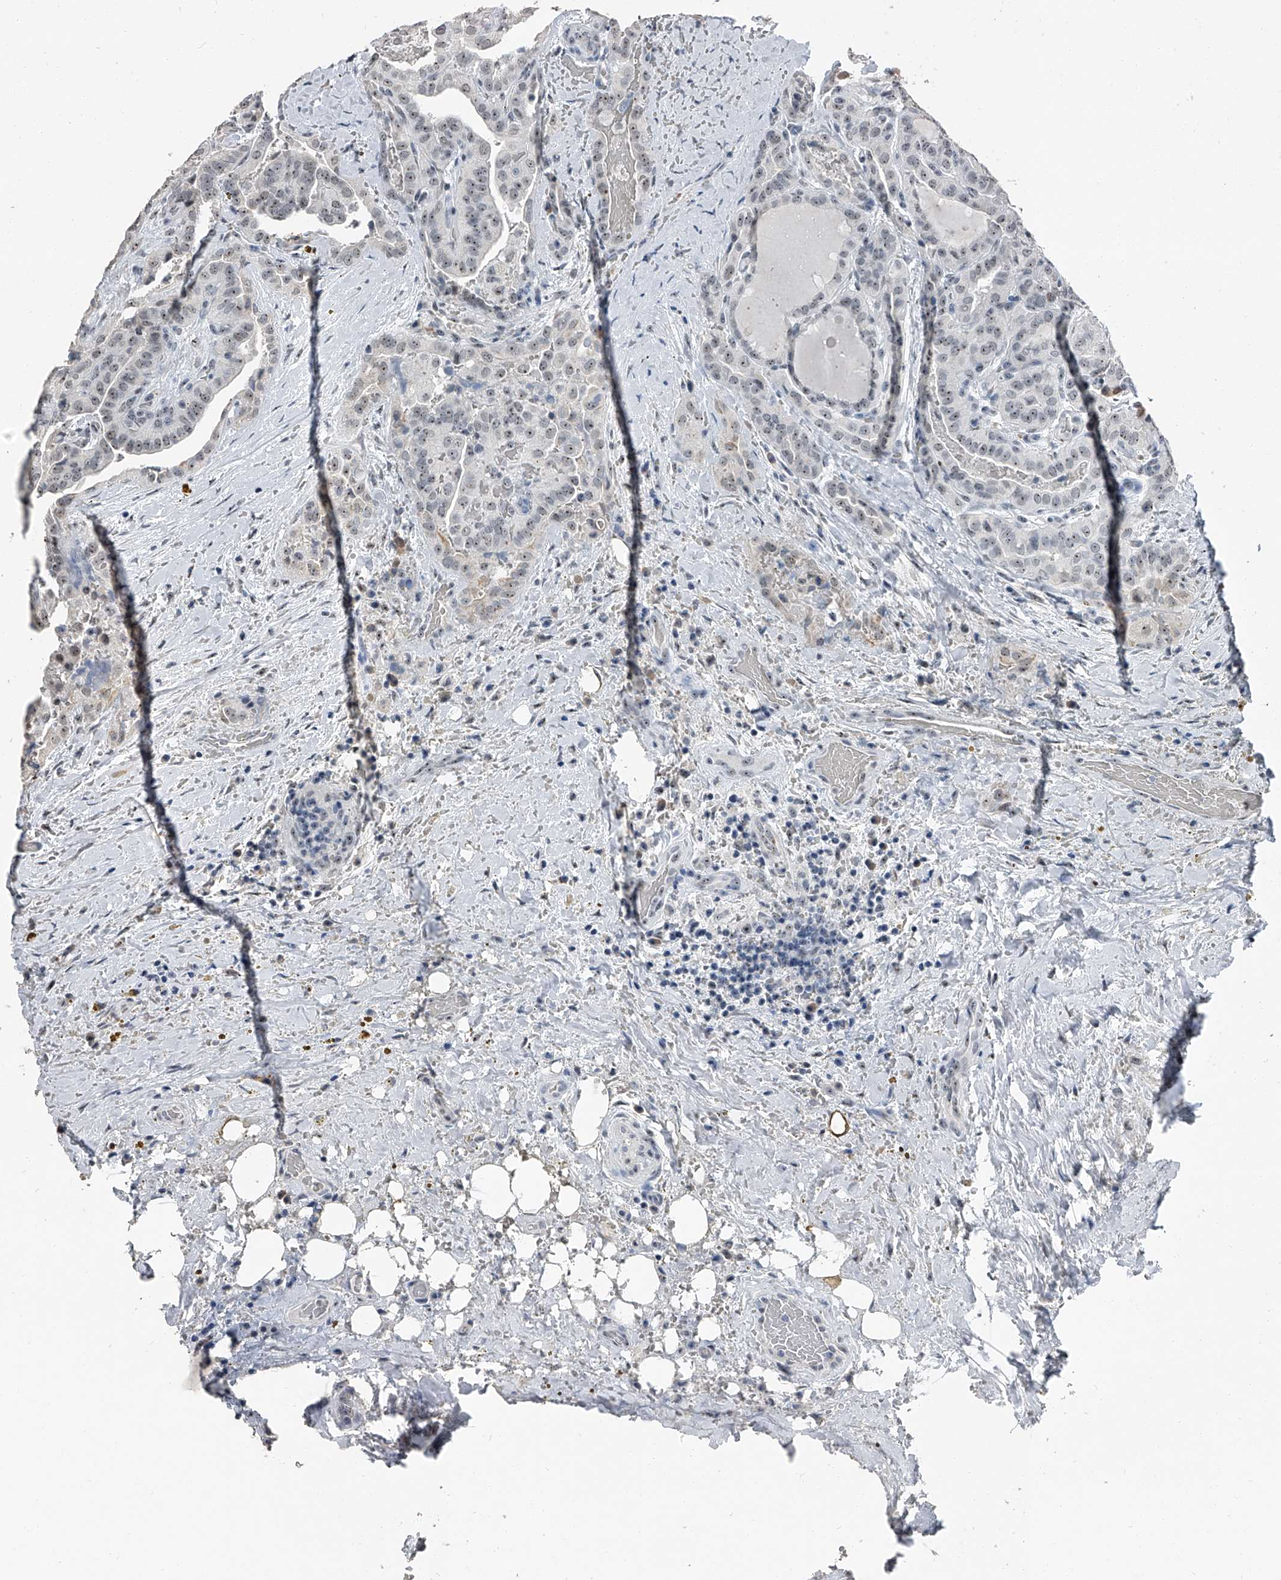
{"staining": {"intensity": "weak", "quantity": ">75%", "location": "nuclear"}, "tissue": "thyroid cancer", "cell_type": "Tumor cells", "image_type": "cancer", "snomed": [{"axis": "morphology", "description": "Papillary adenocarcinoma, NOS"}, {"axis": "topography", "description": "Thyroid gland"}], "caption": "Immunohistochemistry (IHC) photomicrograph of human papillary adenocarcinoma (thyroid) stained for a protein (brown), which displays low levels of weak nuclear positivity in about >75% of tumor cells.", "gene": "TCOF1", "patient": {"sex": "male", "age": 77}}